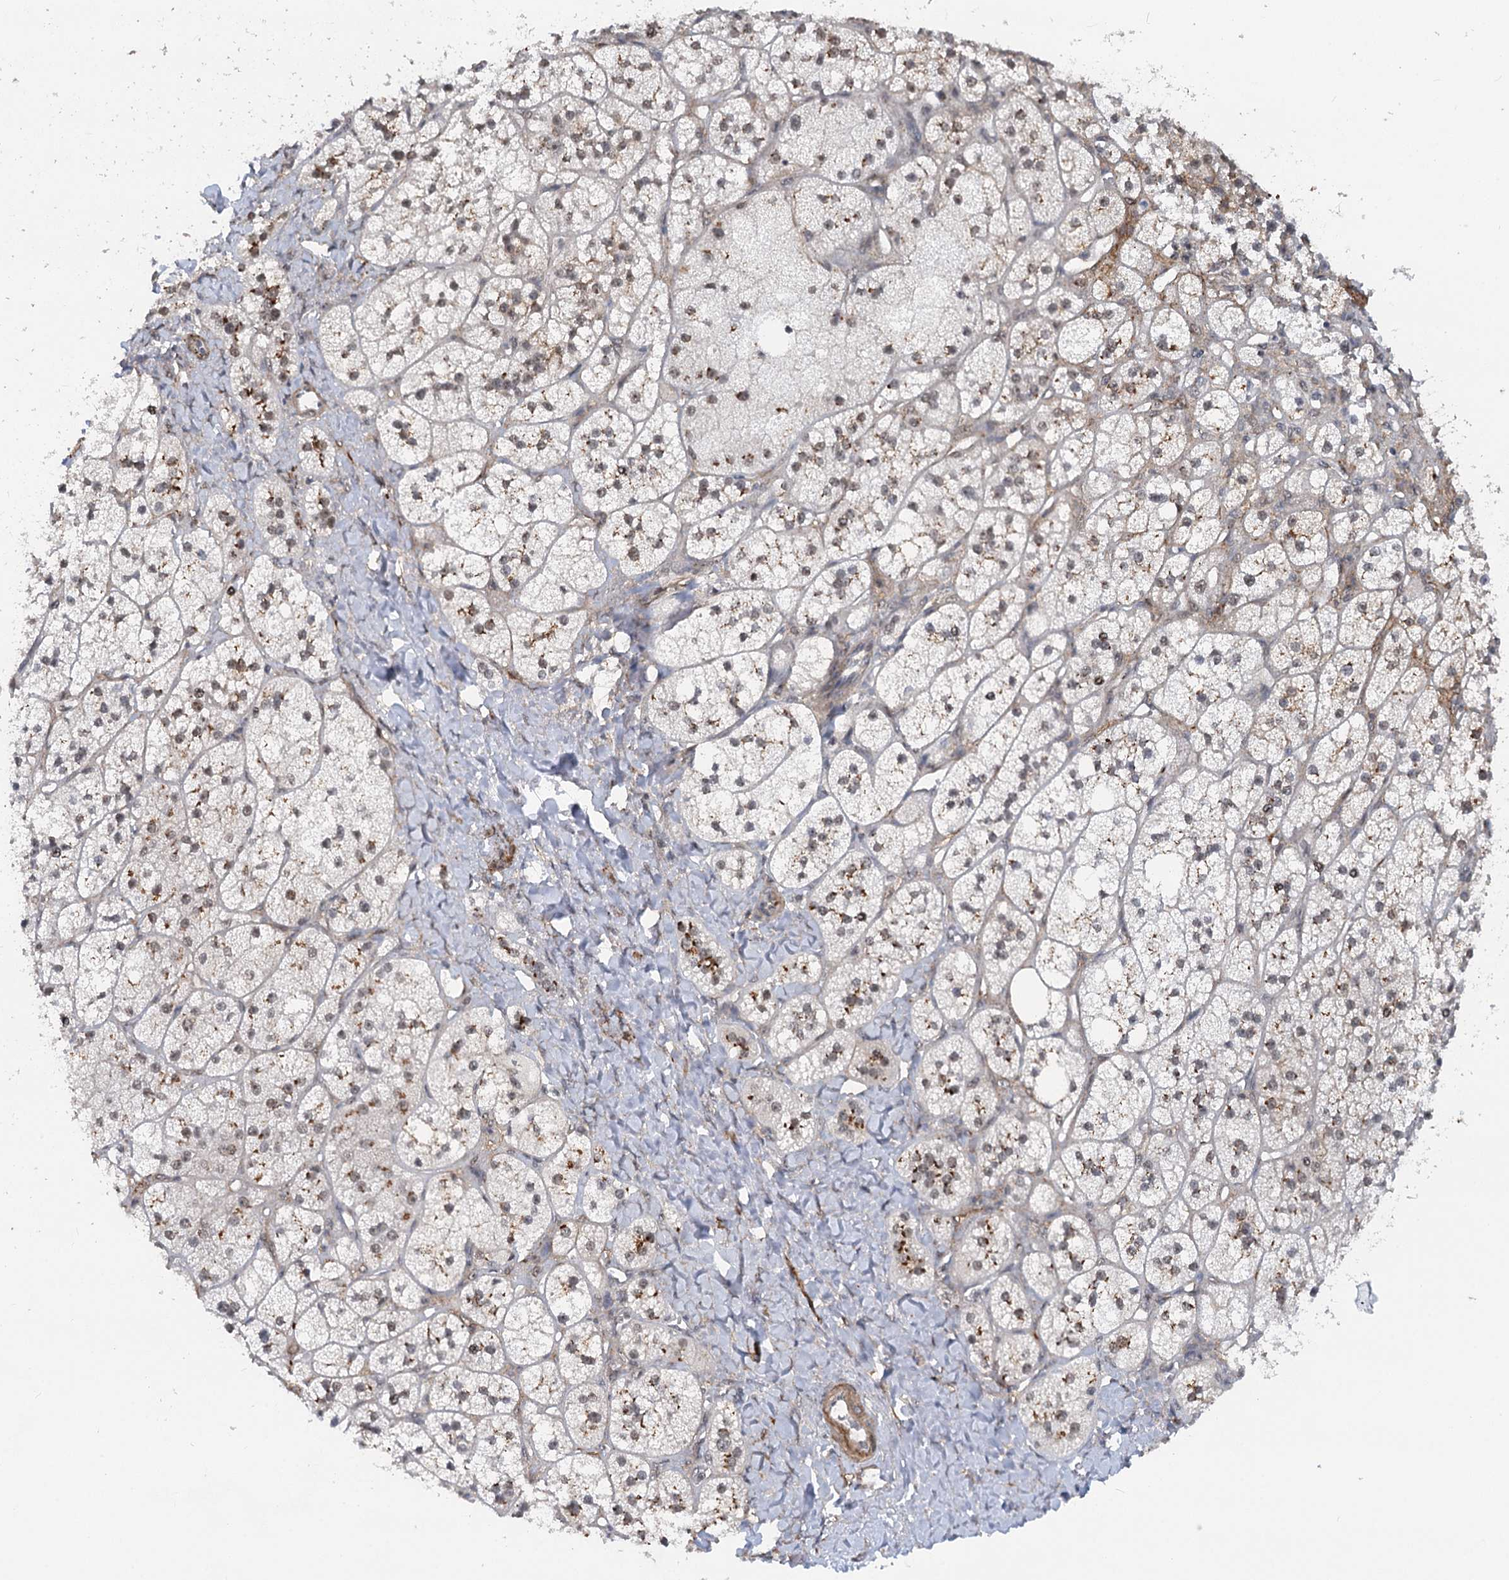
{"staining": {"intensity": "moderate", "quantity": "25%-75%", "location": "cytoplasmic/membranous,nuclear"}, "tissue": "adrenal gland", "cell_type": "Glandular cells", "image_type": "normal", "snomed": [{"axis": "morphology", "description": "Normal tissue, NOS"}, {"axis": "topography", "description": "Adrenal gland"}], "caption": "Immunohistochemistry of normal adrenal gland shows medium levels of moderate cytoplasmic/membranous,nuclear positivity in about 25%-75% of glandular cells. The protein of interest is shown in brown color, while the nuclei are stained blue.", "gene": "GNL3L", "patient": {"sex": "male", "age": 61}}